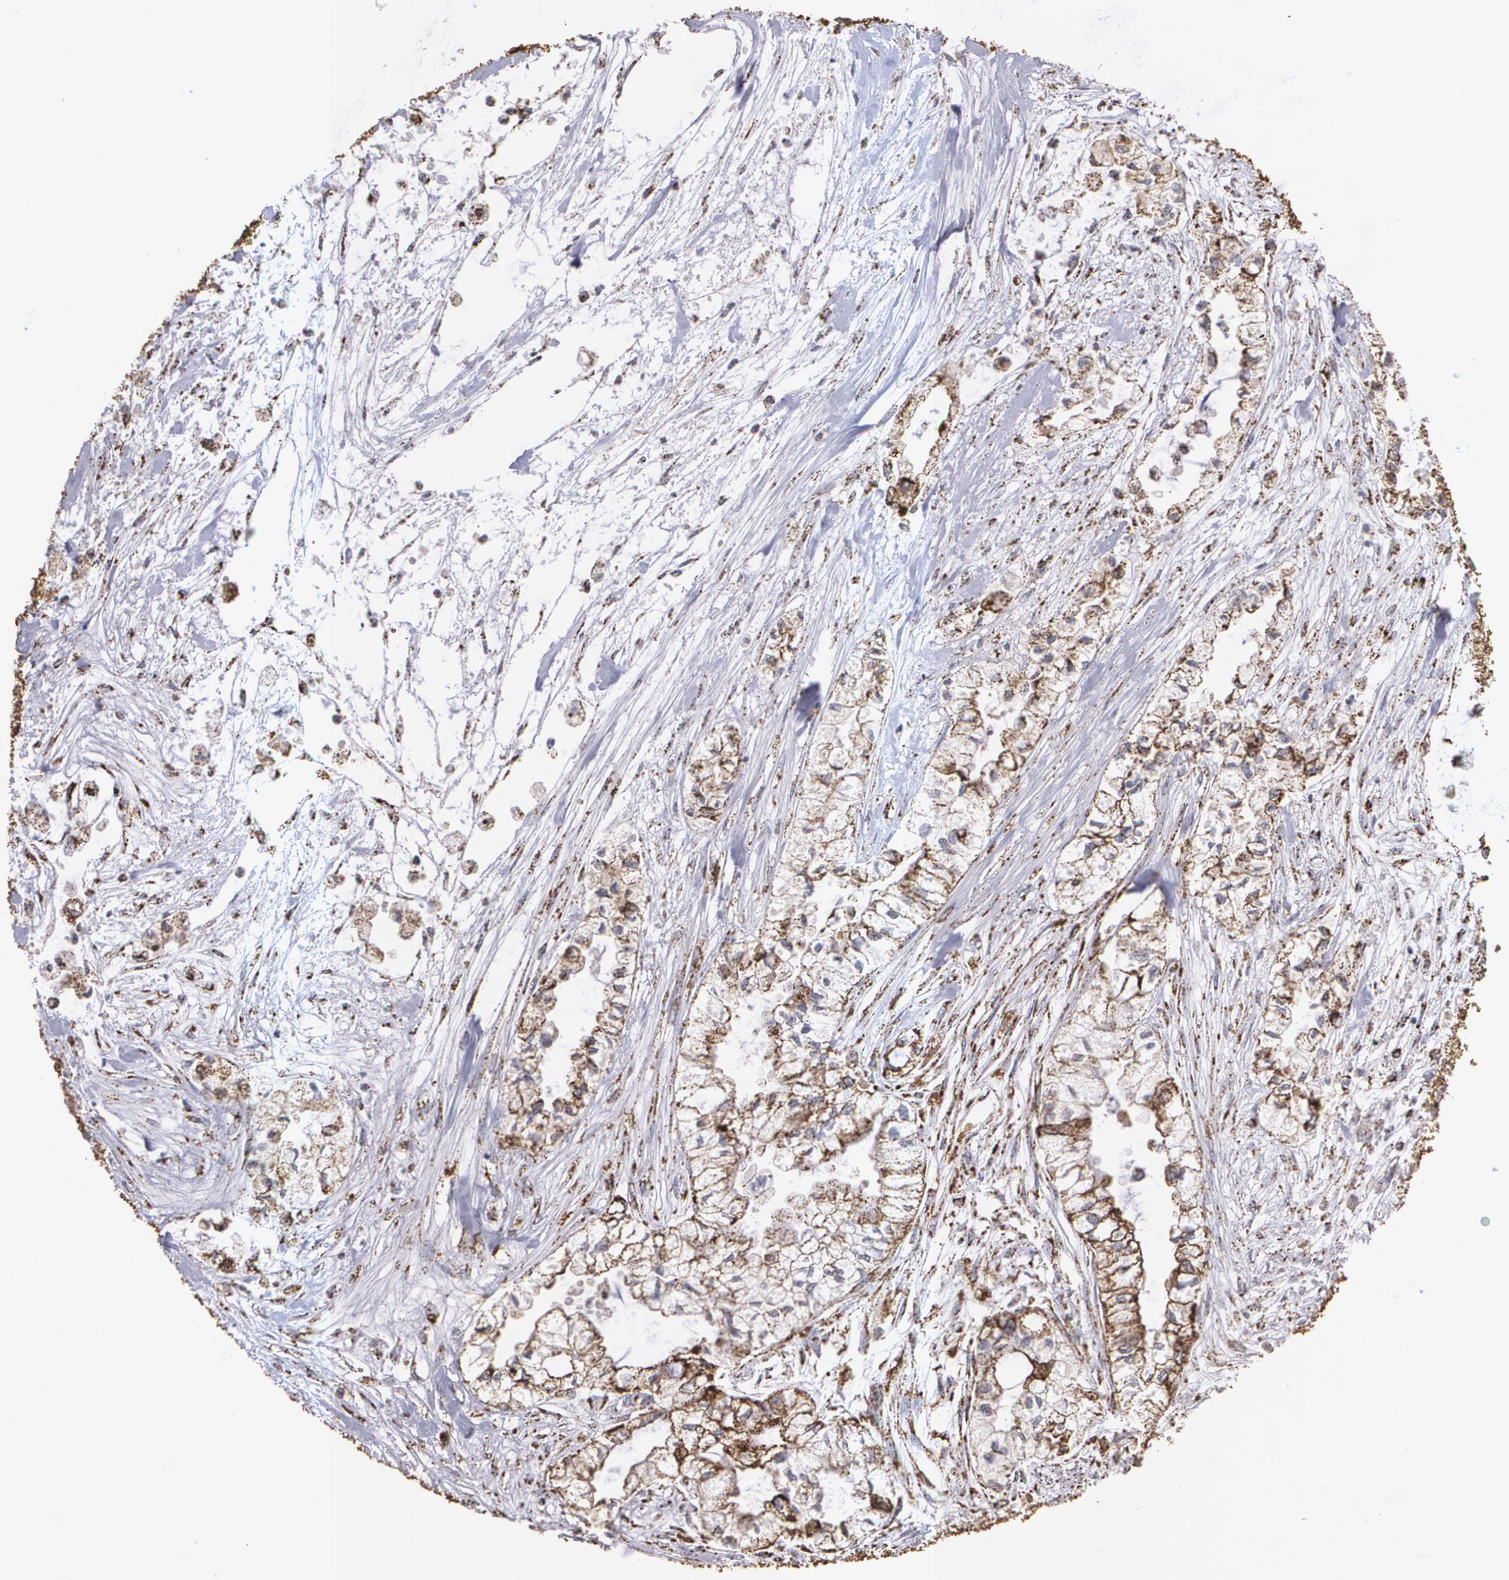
{"staining": {"intensity": "strong", "quantity": ">75%", "location": "cytoplasmic/membranous"}, "tissue": "pancreatic cancer", "cell_type": "Tumor cells", "image_type": "cancer", "snomed": [{"axis": "morphology", "description": "Adenocarcinoma, NOS"}, {"axis": "topography", "description": "Pancreas"}], "caption": "This photomicrograph shows IHC staining of human pancreatic cancer, with high strong cytoplasmic/membranous staining in about >75% of tumor cells.", "gene": "HSPD1", "patient": {"sex": "male", "age": 79}}